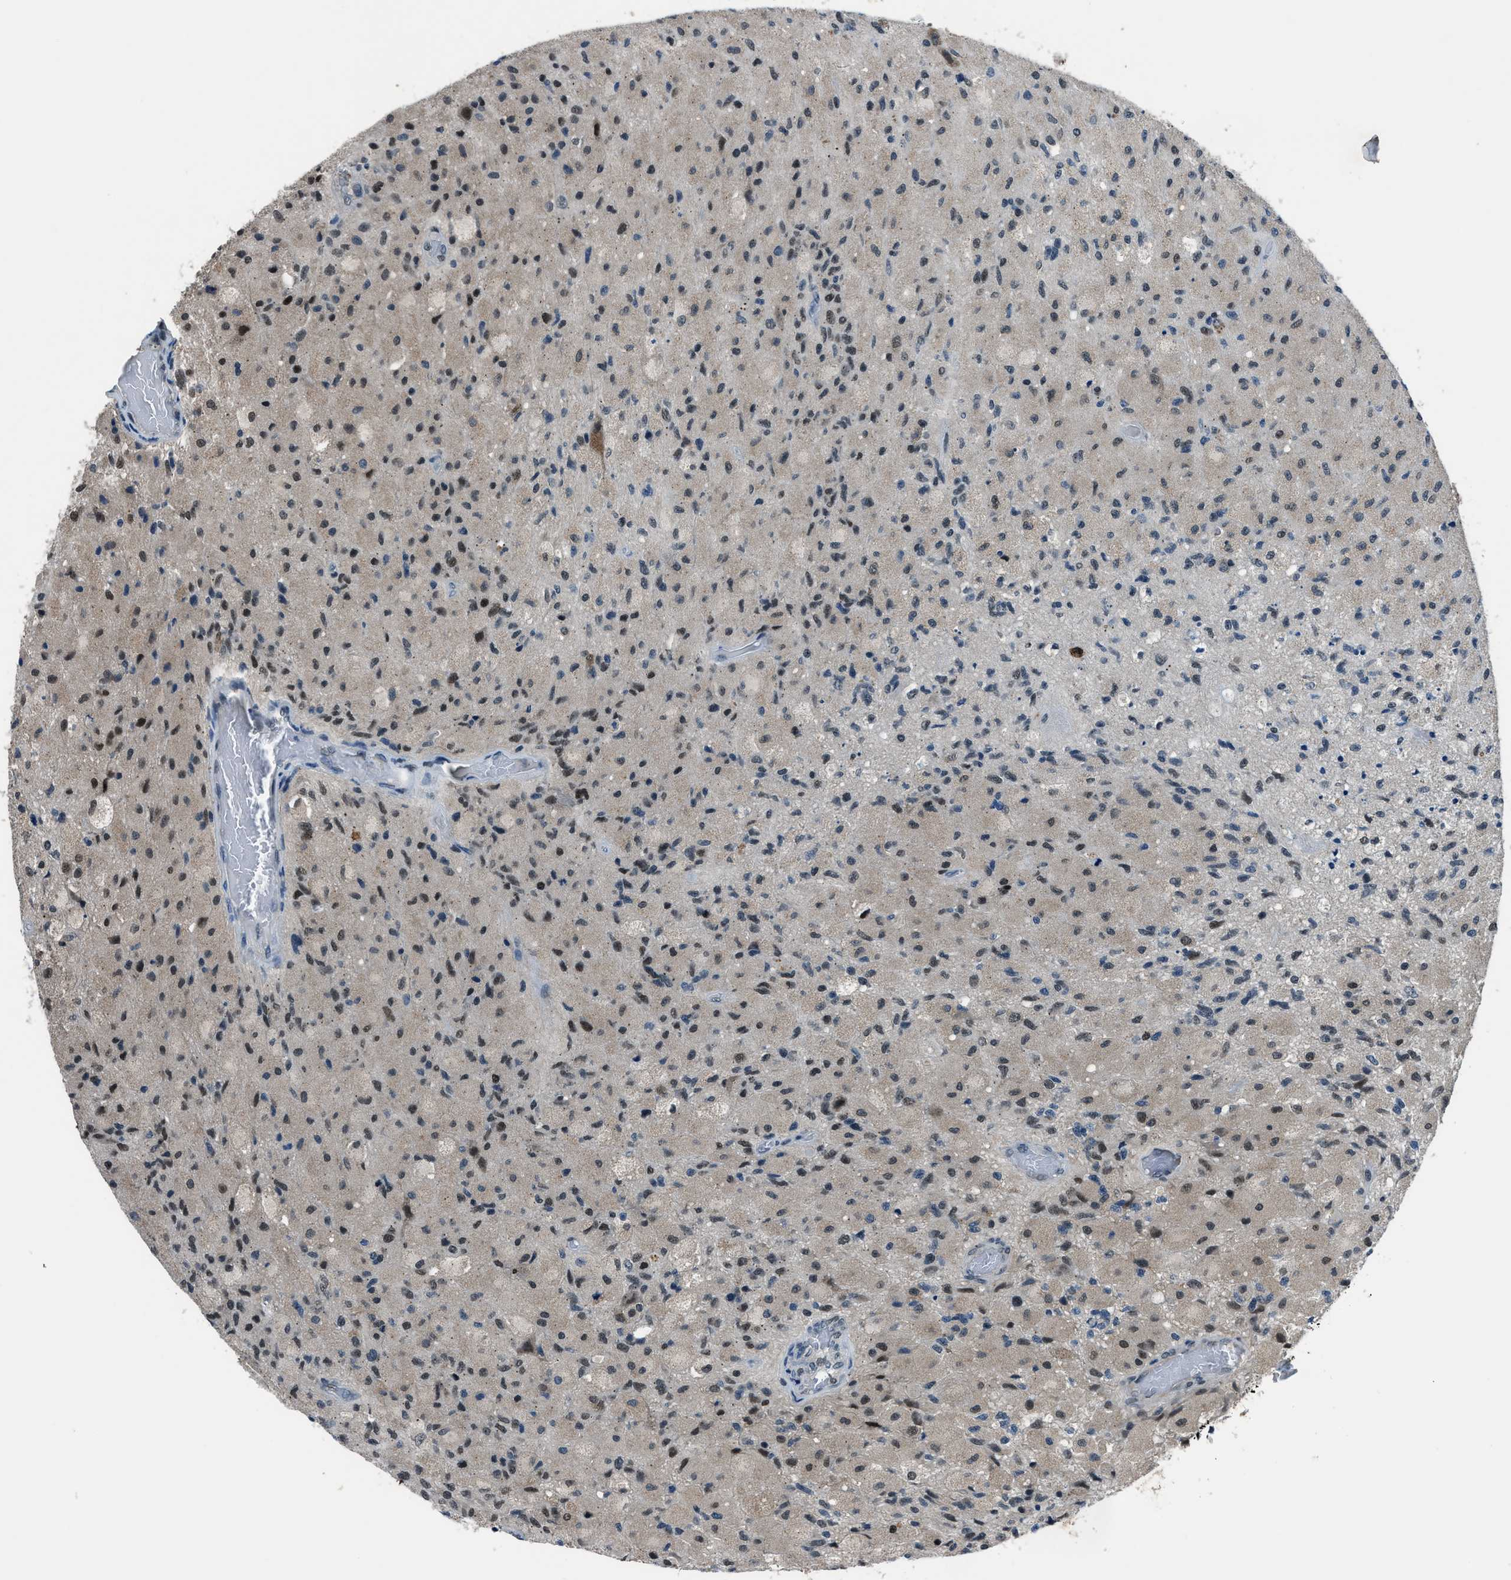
{"staining": {"intensity": "moderate", "quantity": "25%-75%", "location": "nuclear"}, "tissue": "glioma", "cell_type": "Tumor cells", "image_type": "cancer", "snomed": [{"axis": "morphology", "description": "Normal tissue, NOS"}, {"axis": "morphology", "description": "Glioma, malignant, High grade"}, {"axis": "topography", "description": "Cerebral cortex"}], "caption": "High-grade glioma (malignant) stained for a protein displays moderate nuclear positivity in tumor cells. Immunohistochemistry stains the protein of interest in brown and the nuclei are stained blue.", "gene": "DUSP19", "patient": {"sex": "male", "age": 77}}